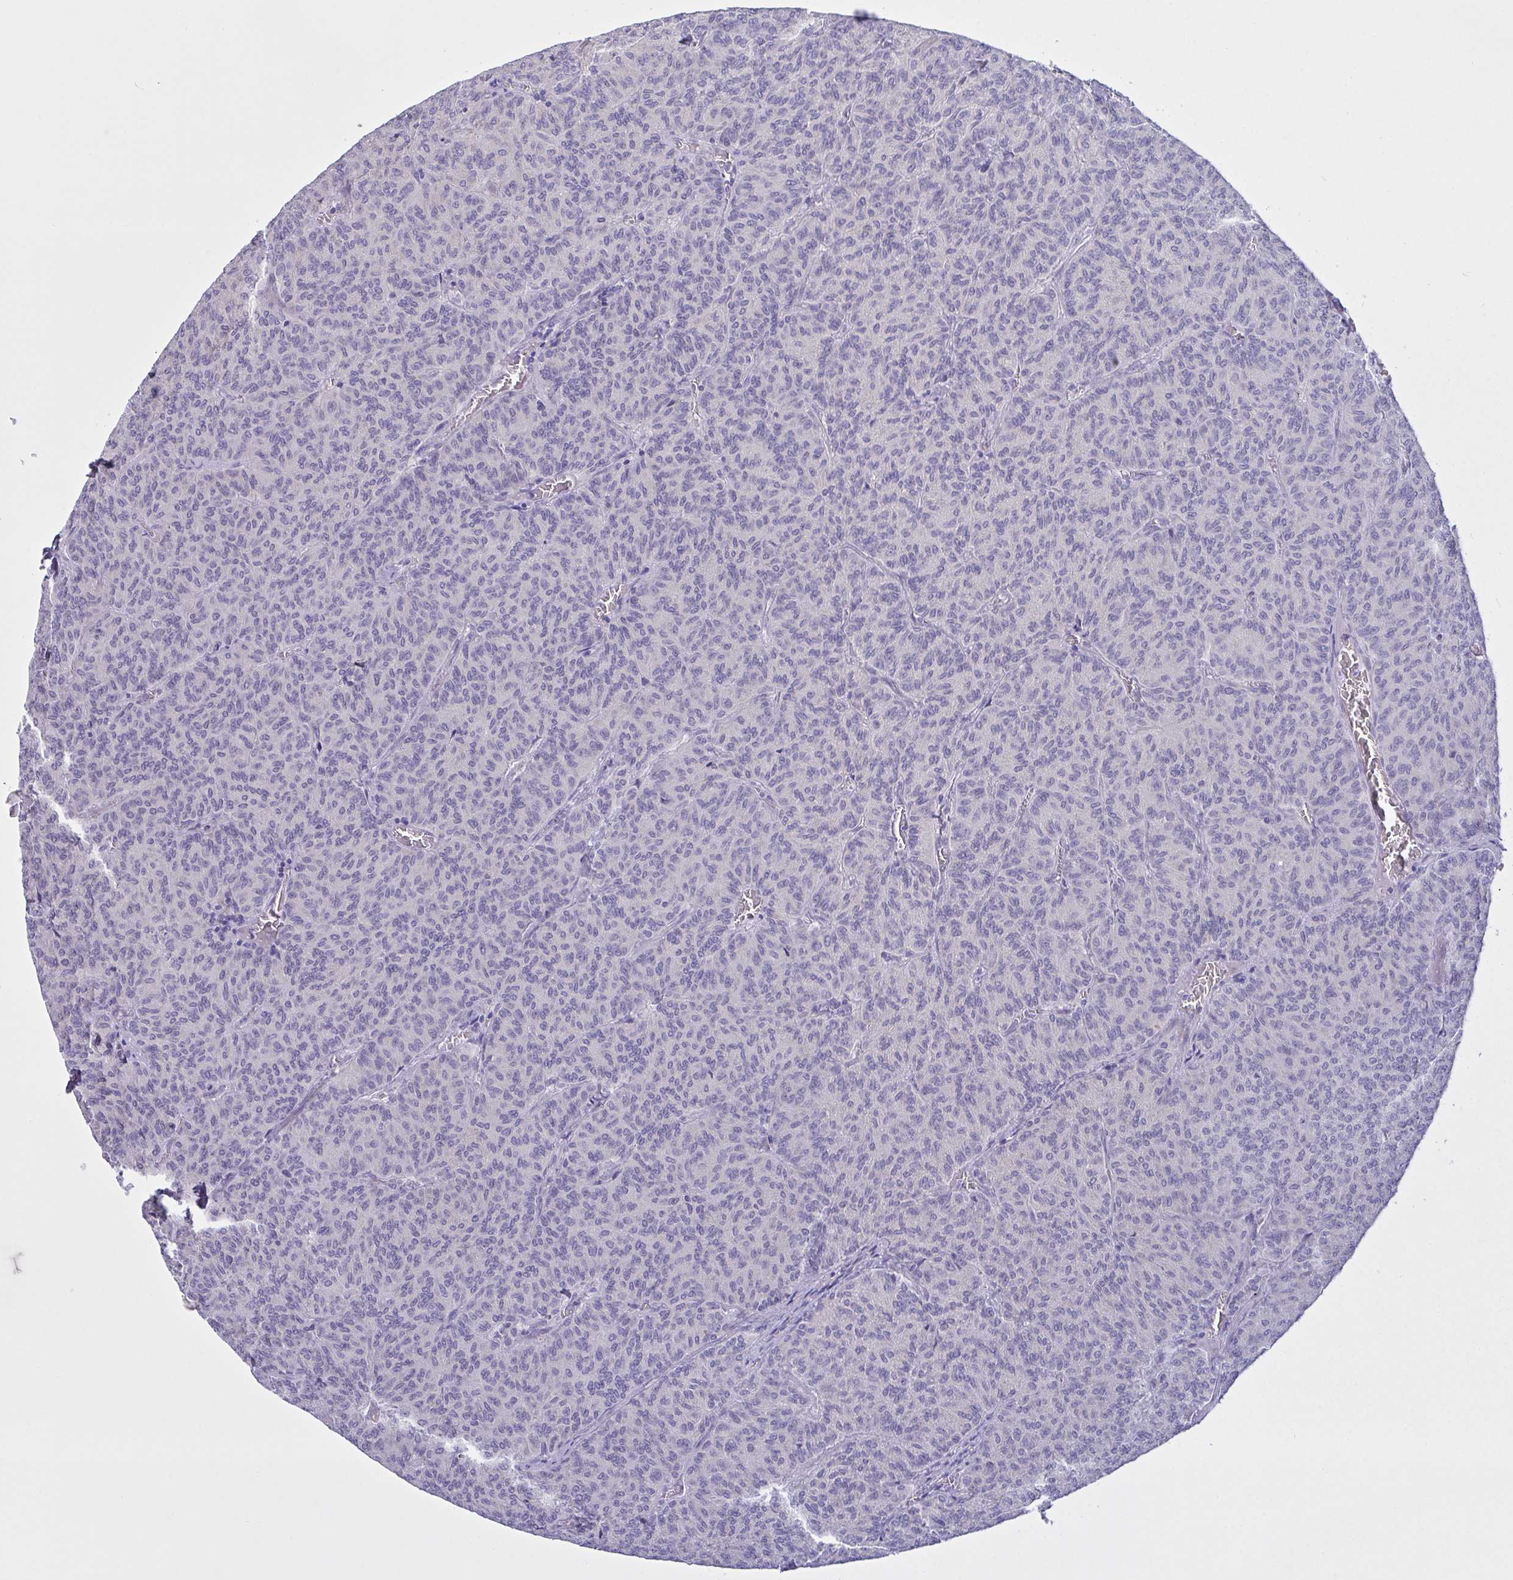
{"staining": {"intensity": "negative", "quantity": "none", "location": "none"}, "tissue": "carcinoid", "cell_type": "Tumor cells", "image_type": "cancer", "snomed": [{"axis": "morphology", "description": "Carcinoid, malignant, NOS"}, {"axis": "topography", "description": "Lung"}], "caption": "High magnification brightfield microscopy of carcinoid stained with DAB (3,3'-diaminobenzidine) (brown) and counterstained with hematoxylin (blue): tumor cells show no significant positivity. The staining was performed using DAB to visualize the protein expression in brown, while the nuclei were stained in blue with hematoxylin (Magnification: 20x).", "gene": "FAM86B1", "patient": {"sex": "male", "age": 61}}